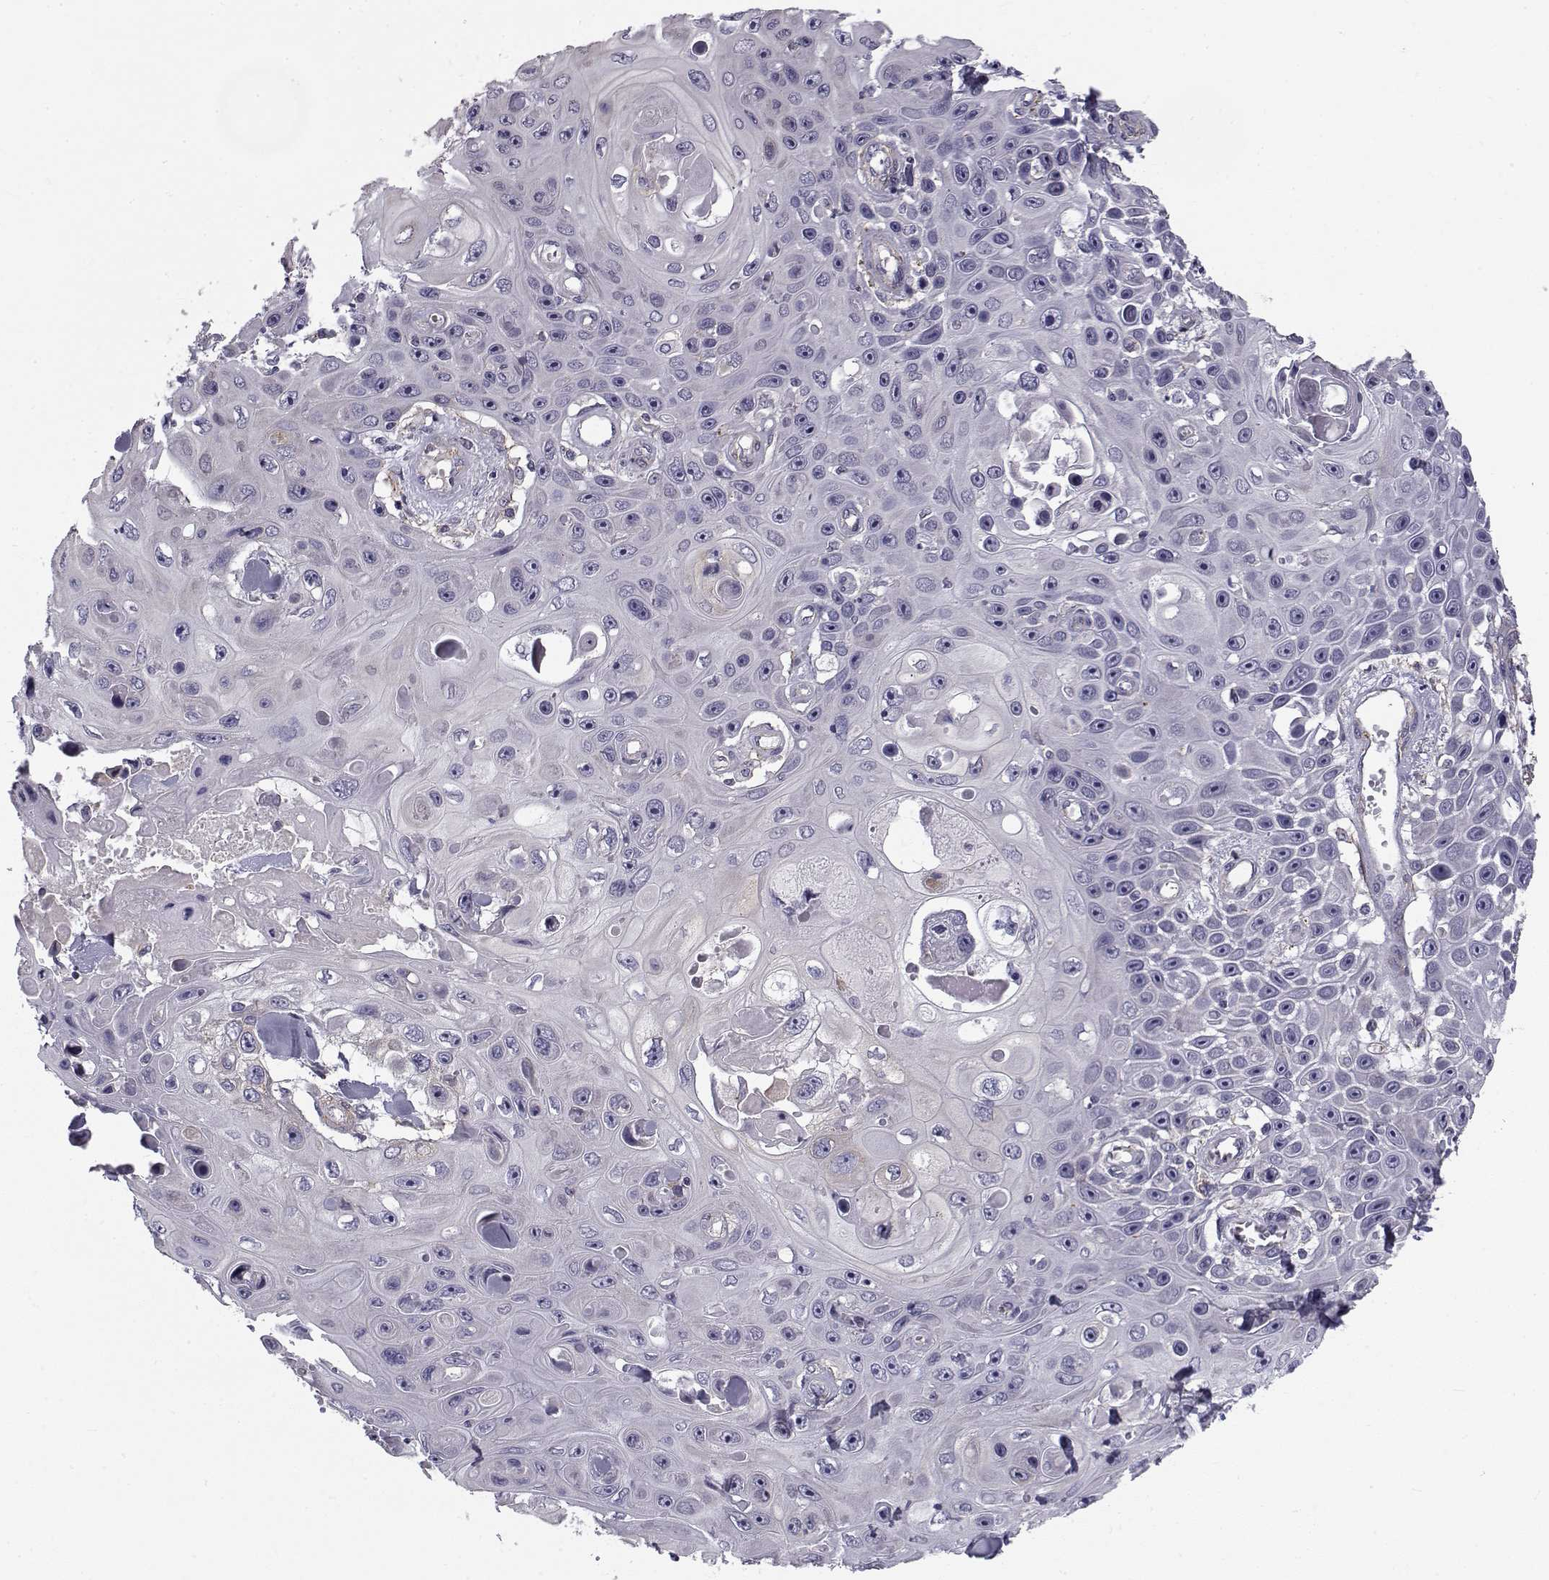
{"staining": {"intensity": "negative", "quantity": "none", "location": "none"}, "tissue": "skin cancer", "cell_type": "Tumor cells", "image_type": "cancer", "snomed": [{"axis": "morphology", "description": "Squamous cell carcinoma, NOS"}, {"axis": "topography", "description": "Skin"}], "caption": "High magnification brightfield microscopy of skin squamous cell carcinoma stained with DAB (3,3'-diaminobenzidine) (brown) and counterstained with hematoxylin (blue): tumor cells show no significant staining.", "gene": "LRRC27", "patient": {"sex": "male", "age": 82}}